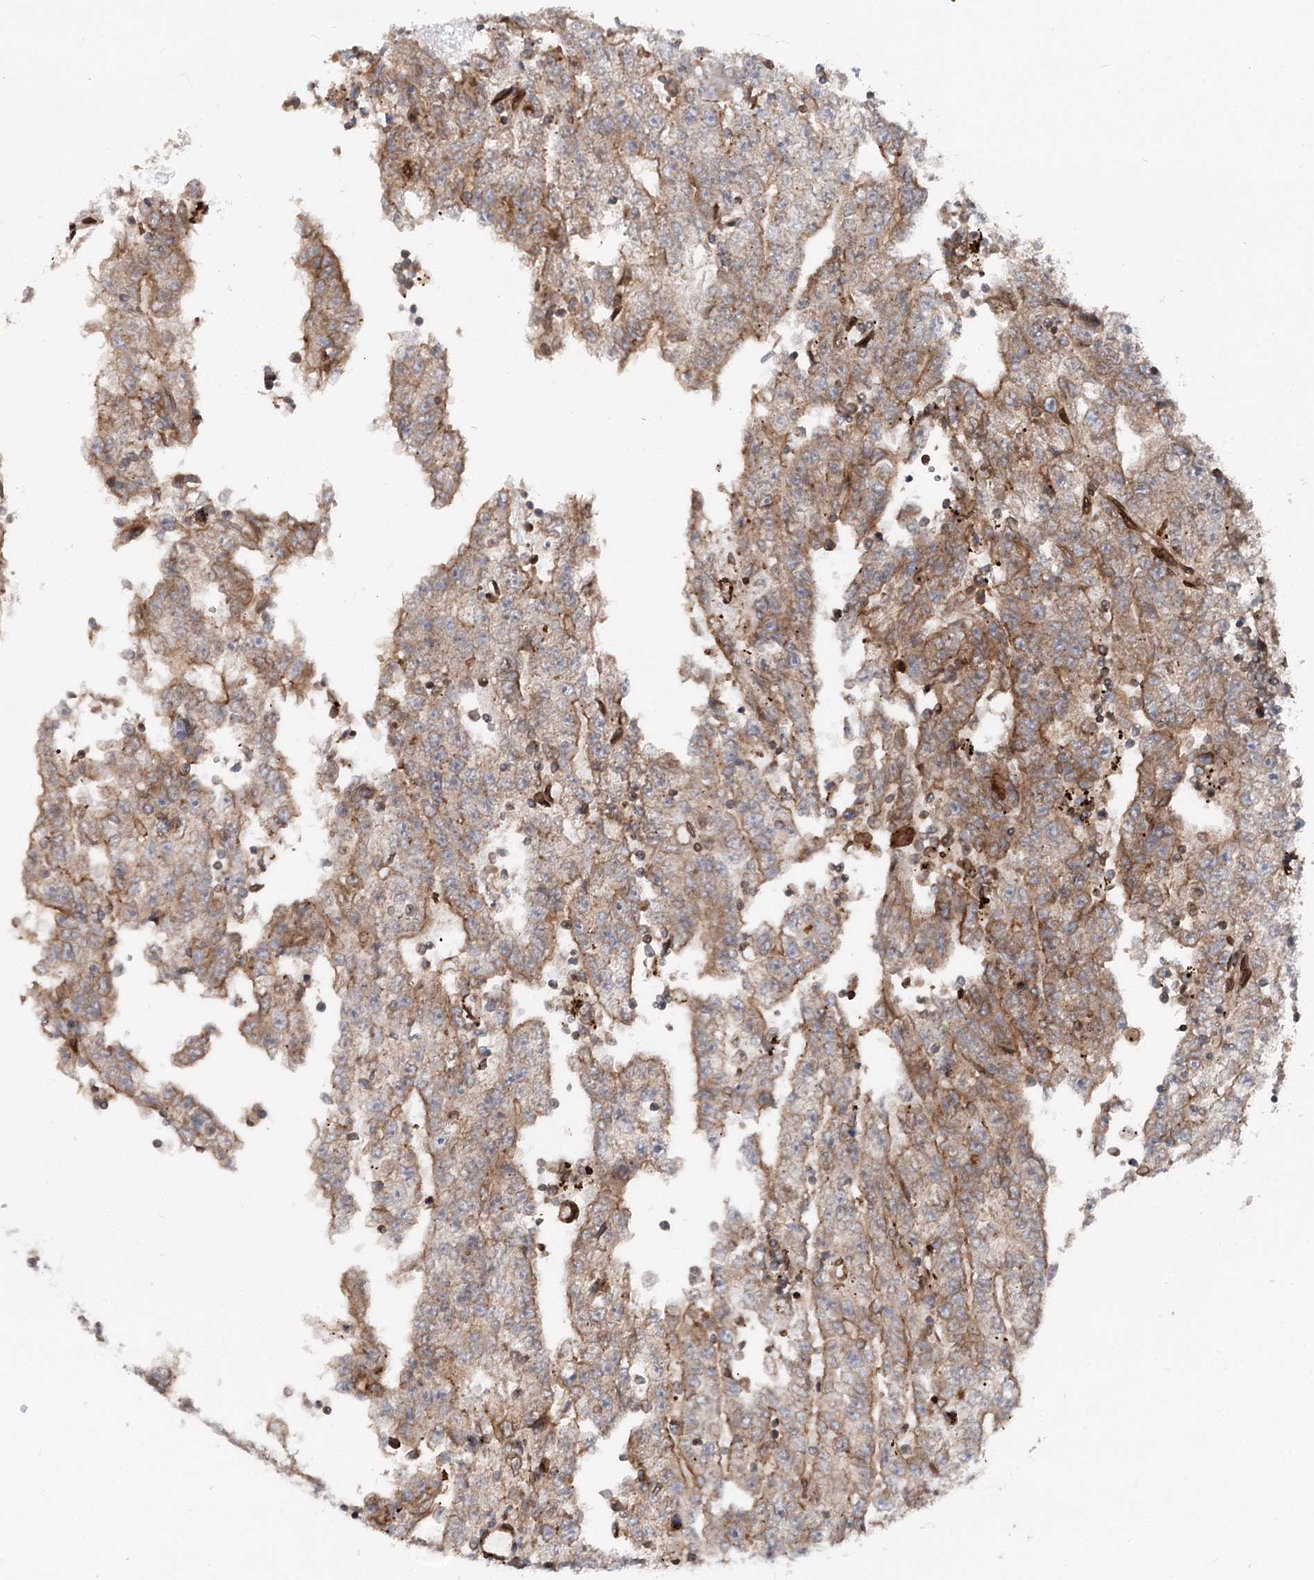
{"staining": {"intensity": "moderate", "quantity": ">75%", "location": "cytoplasmic/membranous"}, "tissue": "testis cancer", "cell_type": "Tumor cells", "image_type": "cancer", "snomed": [{"axis": "morphology", "description": "Carcinoma, Embryonal, NOS"}, {"axis": "topography", "description": "Testis"}], "caption": "Immunohistochemistry (IHC) (DAB (3,3'-diaminobenzidine)) staining of embryonal carcinoma (testis) reveals moderate cytoplasmic/membranous protein staining in approximately >75% of tumor cells. The staining was performed using DAB to visualize the protein expression in brown, while the nuclei were stained in blue with hematoxylin (Magnification: 20x).", "gene": "FGFR1OP2", "patient": {"sex": "male", "age": 25}}